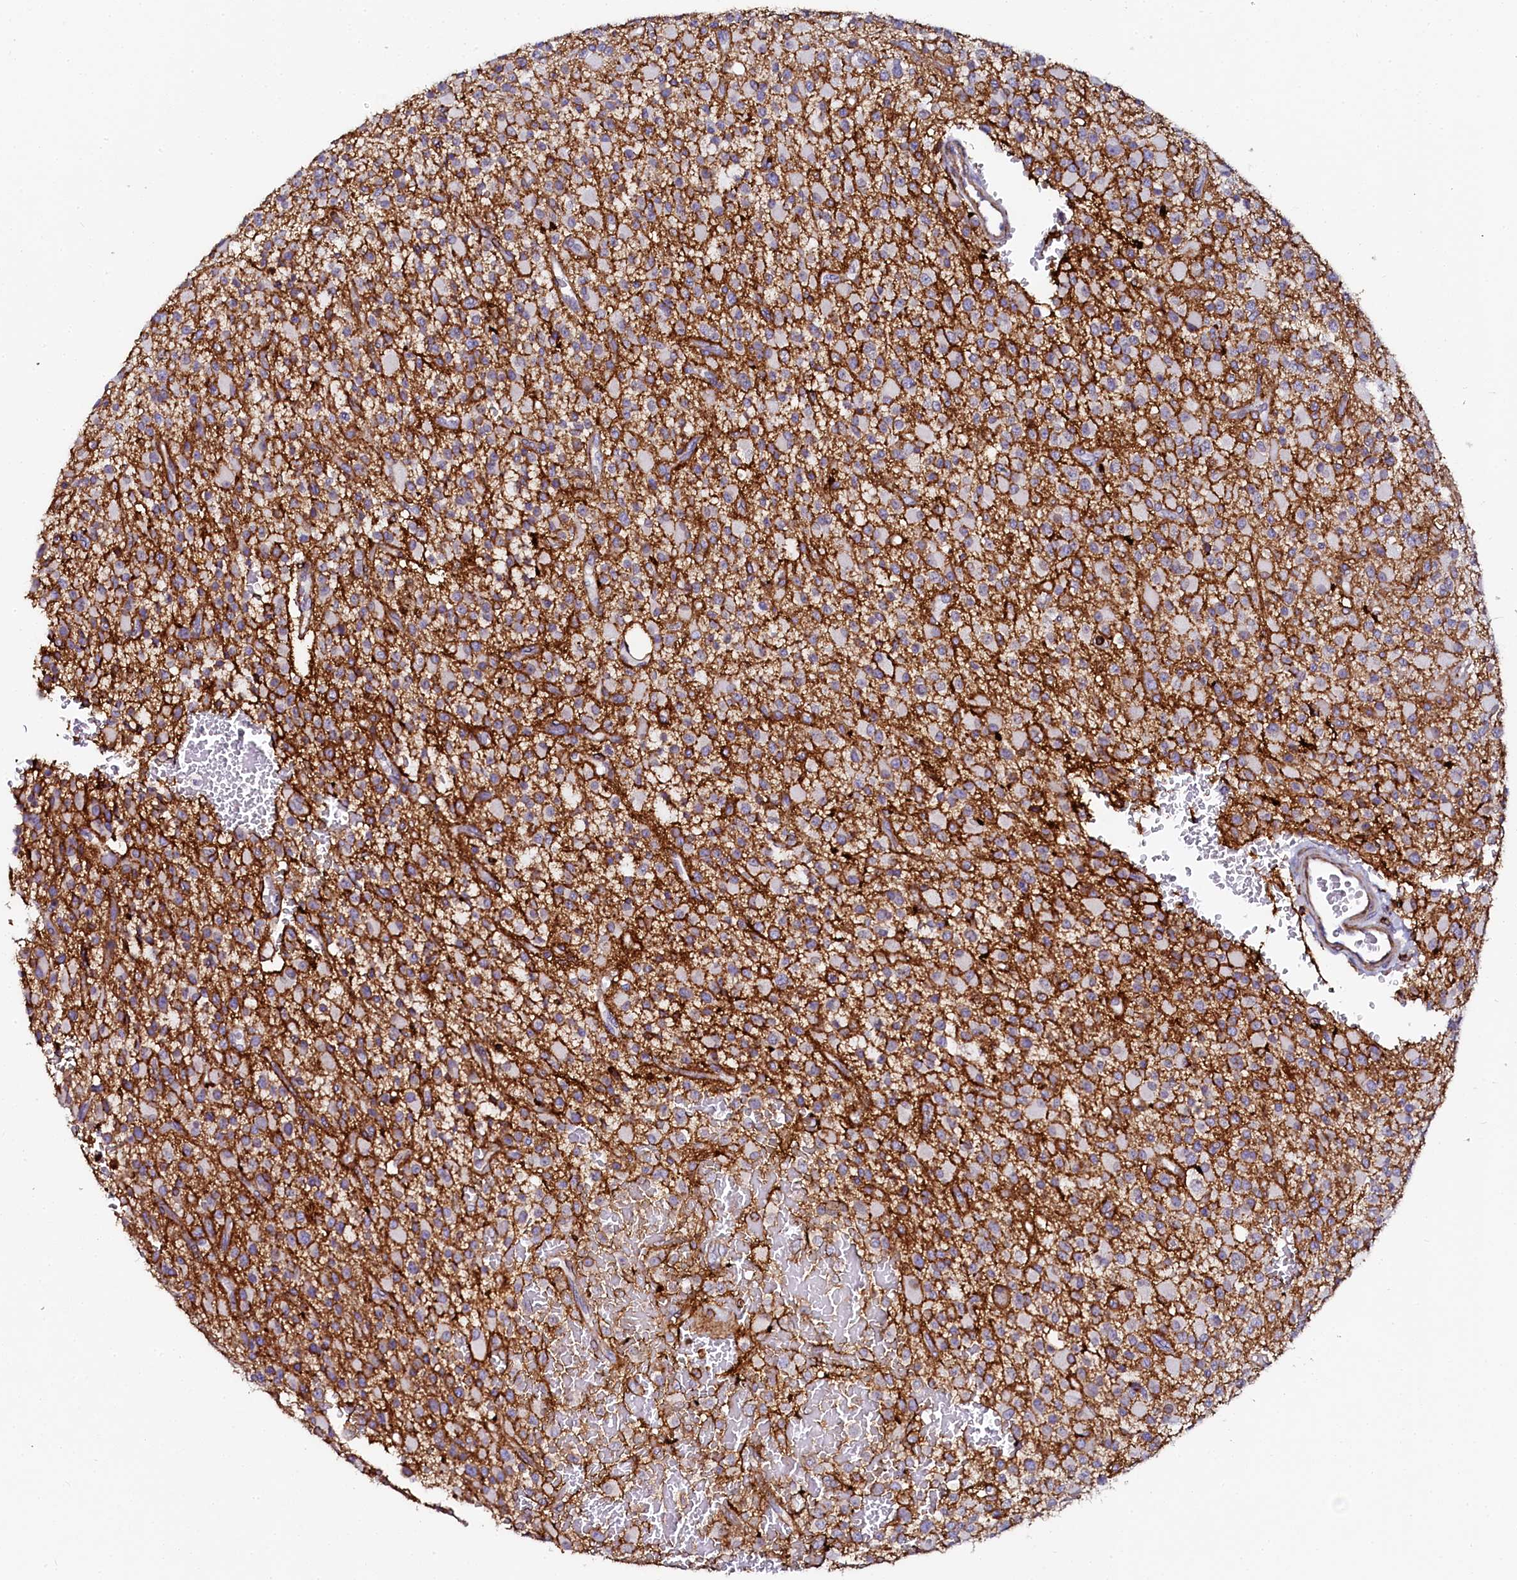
{"staining": {"intensity": "negative", "quantity": "none", "location": "none"}, "tissue": "glioma", "cell_type": "Tumor cells", "image_type": "cancer", "snomed": [{"axis": "morphology", "description": "Glioma, malignant, High grade"}, {"axis": "topography", "description": "Brain"}], "caption": "High magnification brightfield microscopy of glioma stained with DAB (3,3'-diaminobenzidine) (brown) and counterstained with hematoxylin (blue): tumor cells show no significant staining.", "gene": "AAAS", "patient": {"sex": "male", "age": 34}}